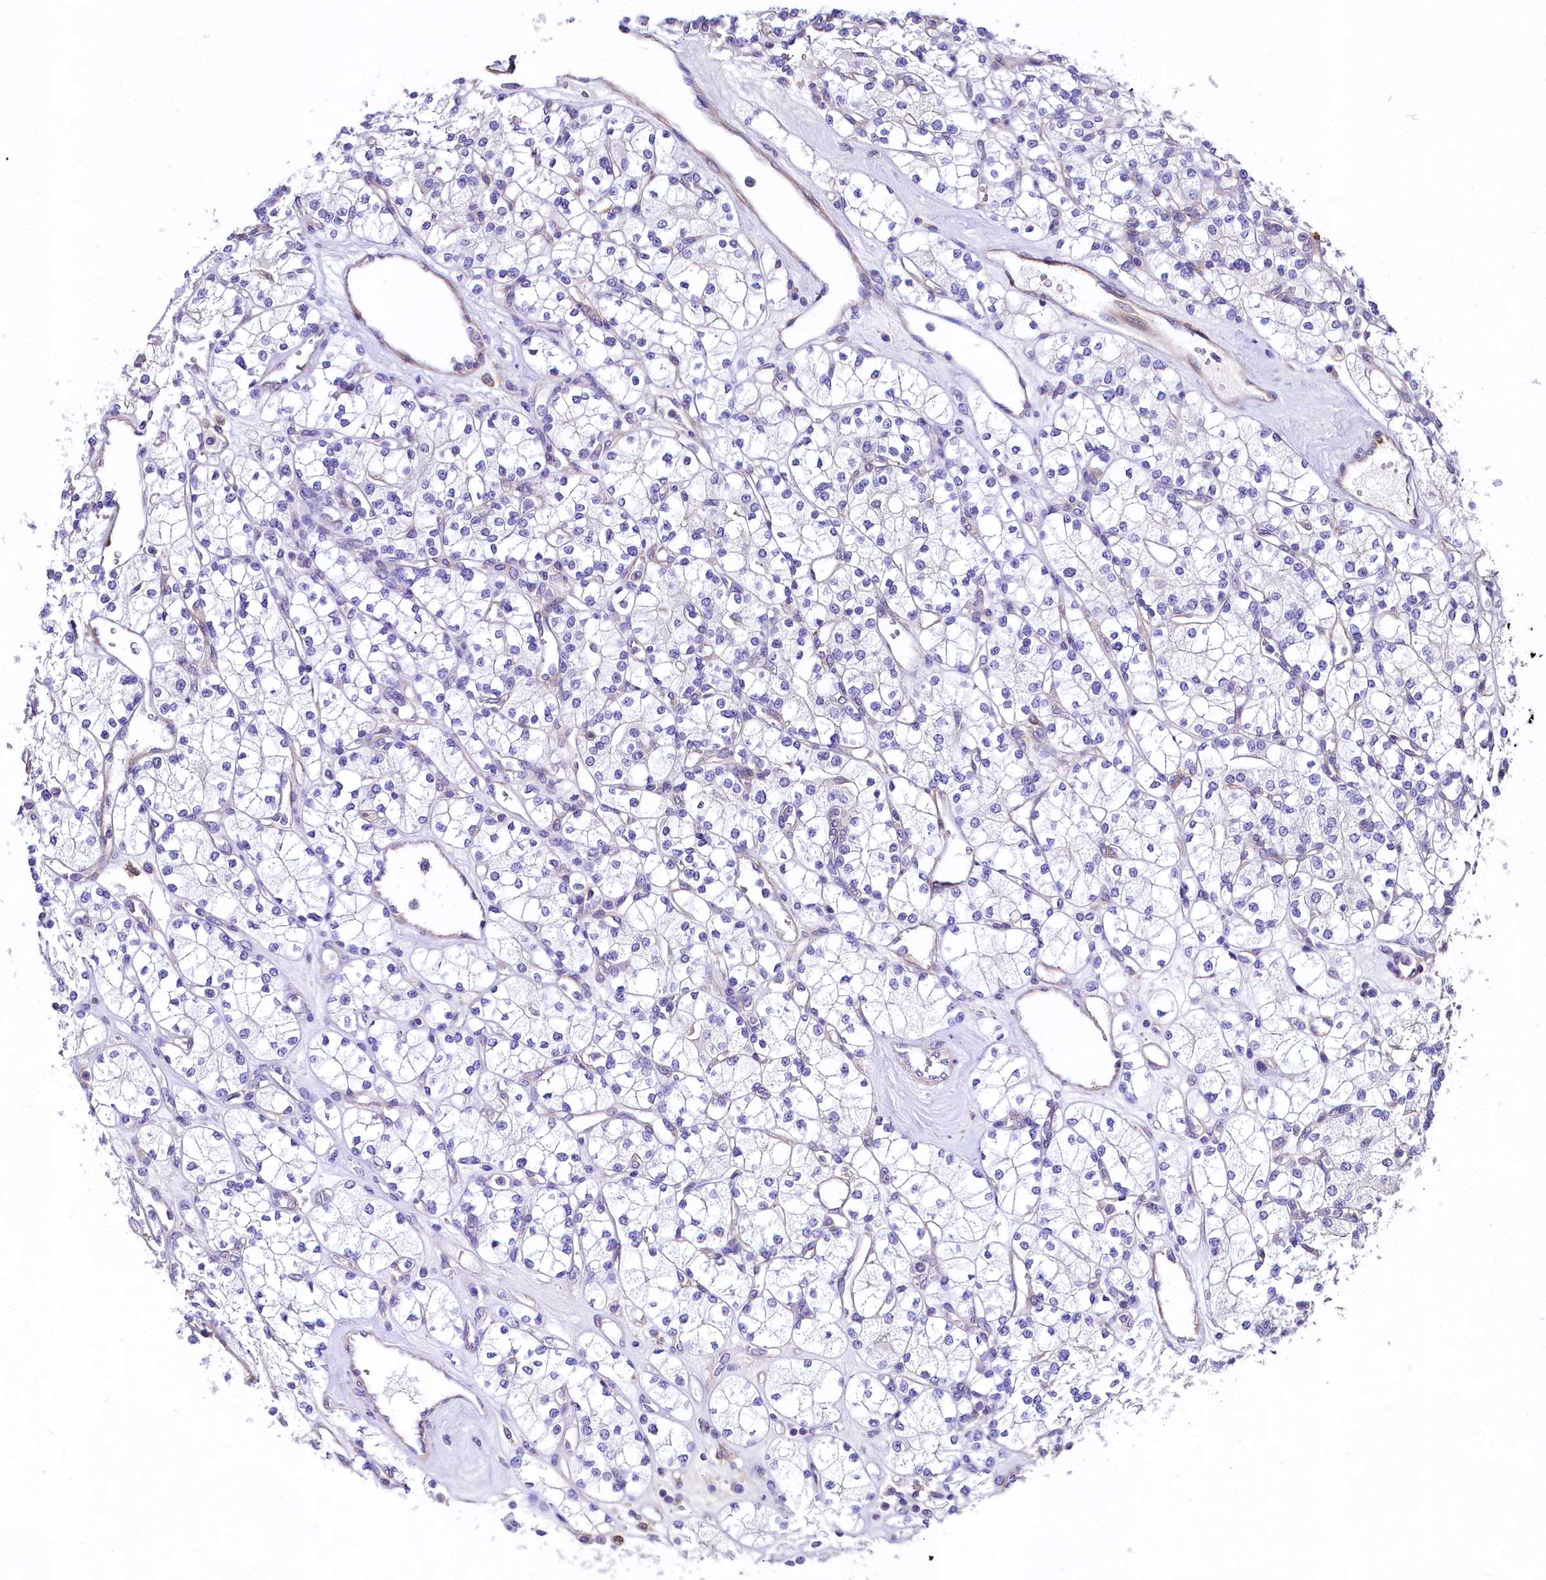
{"staining": {"intensity": "negative", "quantity": "none", "location": "none"}, "tissue": "renal cancer", "cell_type": "Tumor cells", "image_type": "cancer", "snomed": [{"axis": "morphology", "description": "Adenocarcinoma, NOS"}, {"axis": "topography", "description": "Kidney"}], "caption": "Immunohistochemistry histopathology image of renal cancer stained for a protein (brown), which demonstrates no staining in tumor cells.", "gene": "FCHSD2", "patient": {"sex": "male", "age": 77}}